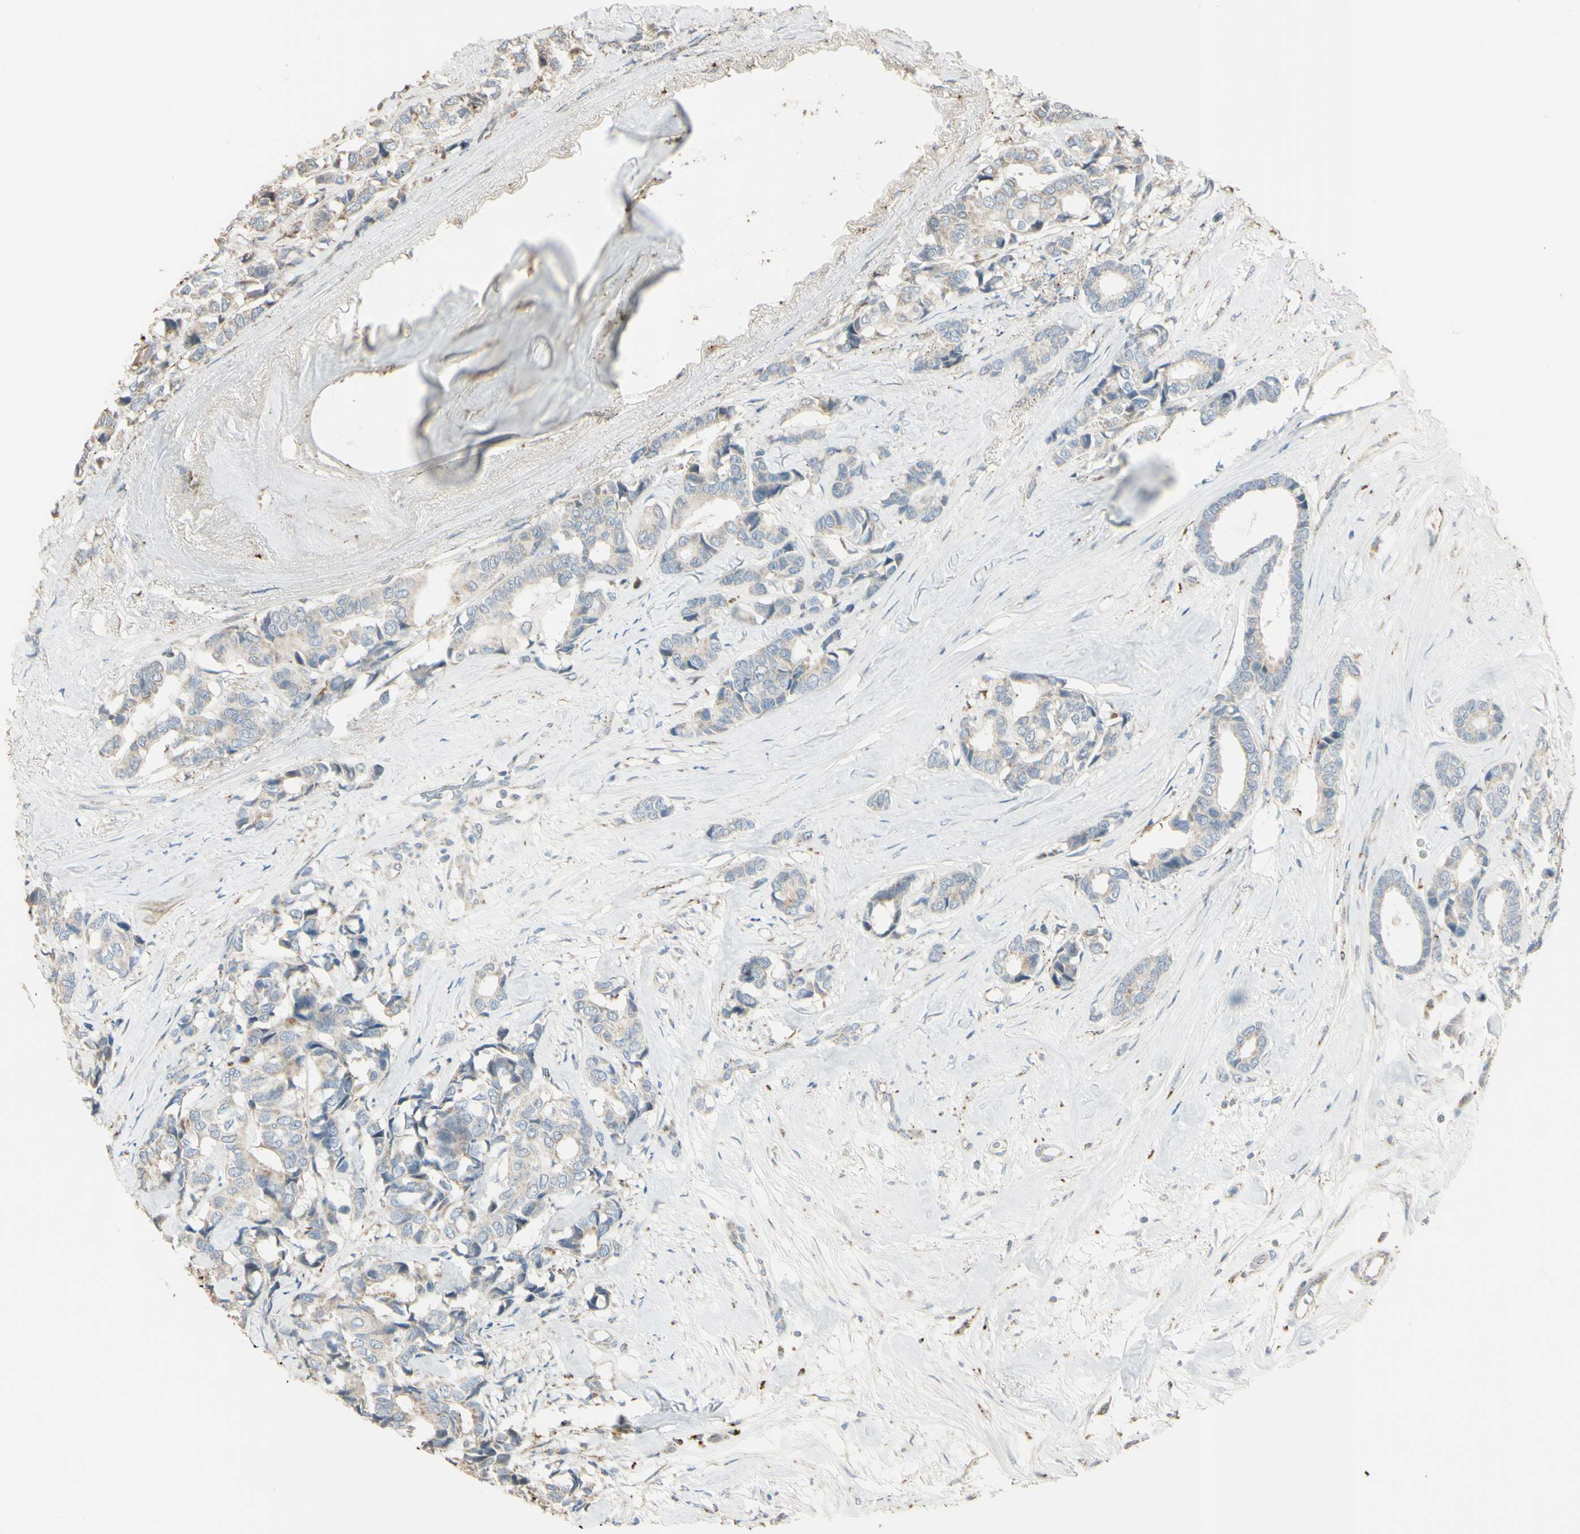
{"staining": {"intensity": "weak", "quantity": ">75%", "location": "cytoplasmic/membranous"}, "tissue": "breast cancer", "cell_type": "Tumor cells", "image_type": "cancer", "snomed": [{"axis": "morphology", "description": "Duct carcinoma"}, {"axis": "topography", "description": "Breast"}], "caption": "High-magnification brightfield microscopy of infiltrating ductal carcinoma (breast) stained with DAB (3,3'-diaminobenzidine) (brown) and counterstained with hematoxylin (blue). tumor cells exhibit weak cytoplasmic/membranous expression is present in about>75% of cells.", "gene": "ANGPTL1", "patient": {"sex": "female", "age": 87}}